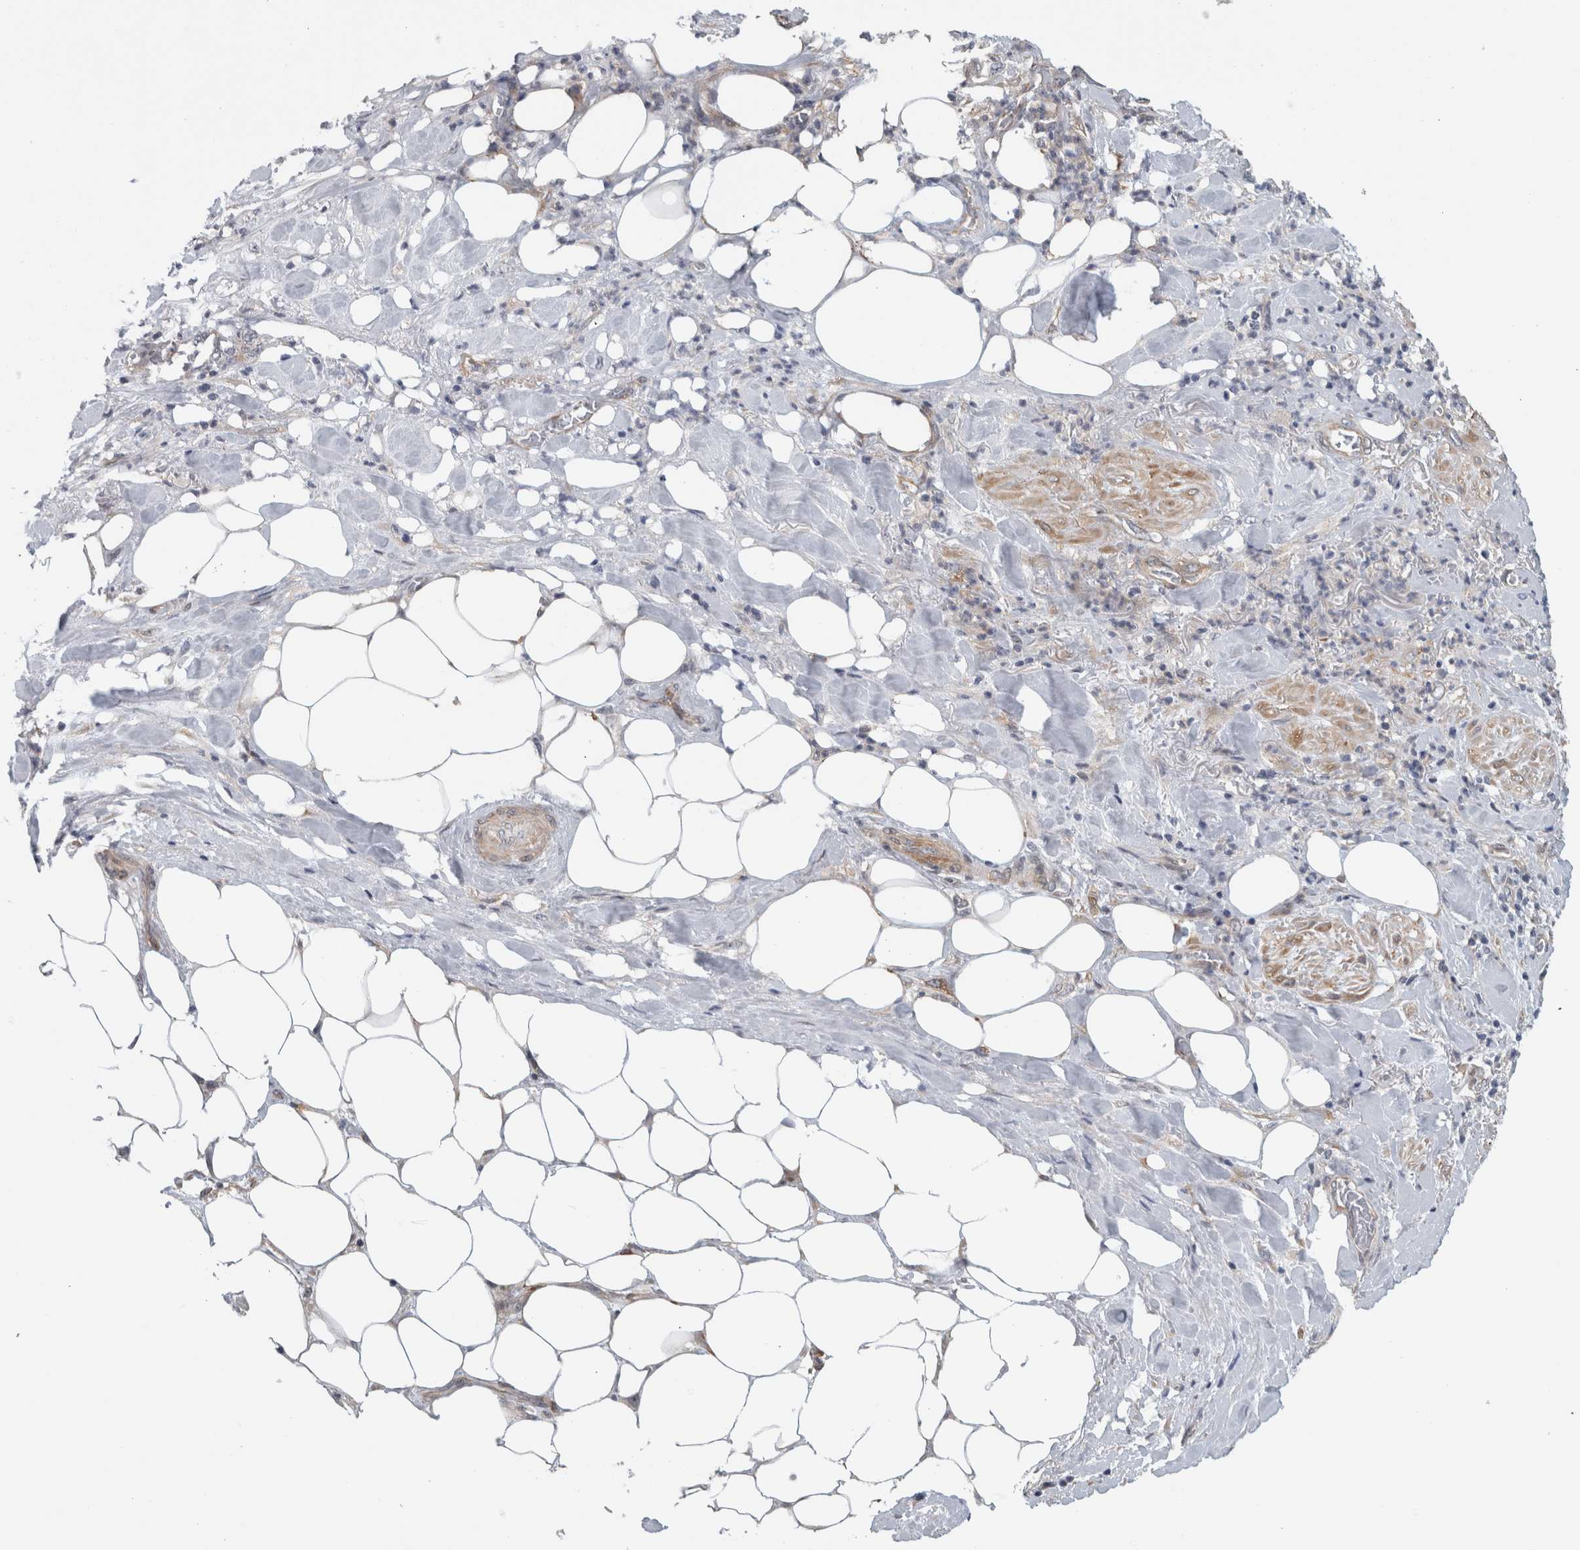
{"staining": {"intensity": "negative", "quantity": "none", "location": "none"}, "tissue": "pancreatic cancer", "cell_type": "Tumor cells", "image_type": "cancer", "snomed": [{"axis": "morphology", "description": "Adenocarcinoma, NOS"}, {"axis": "topography", "description": "Pancreas"}], "caption": "Protein analysis of pancreatic adenocarcinoma demonstrates no significant staining in tumor cells.", "gene": "ZNF804B", "patient": {"sex": "male", "age": 70}}